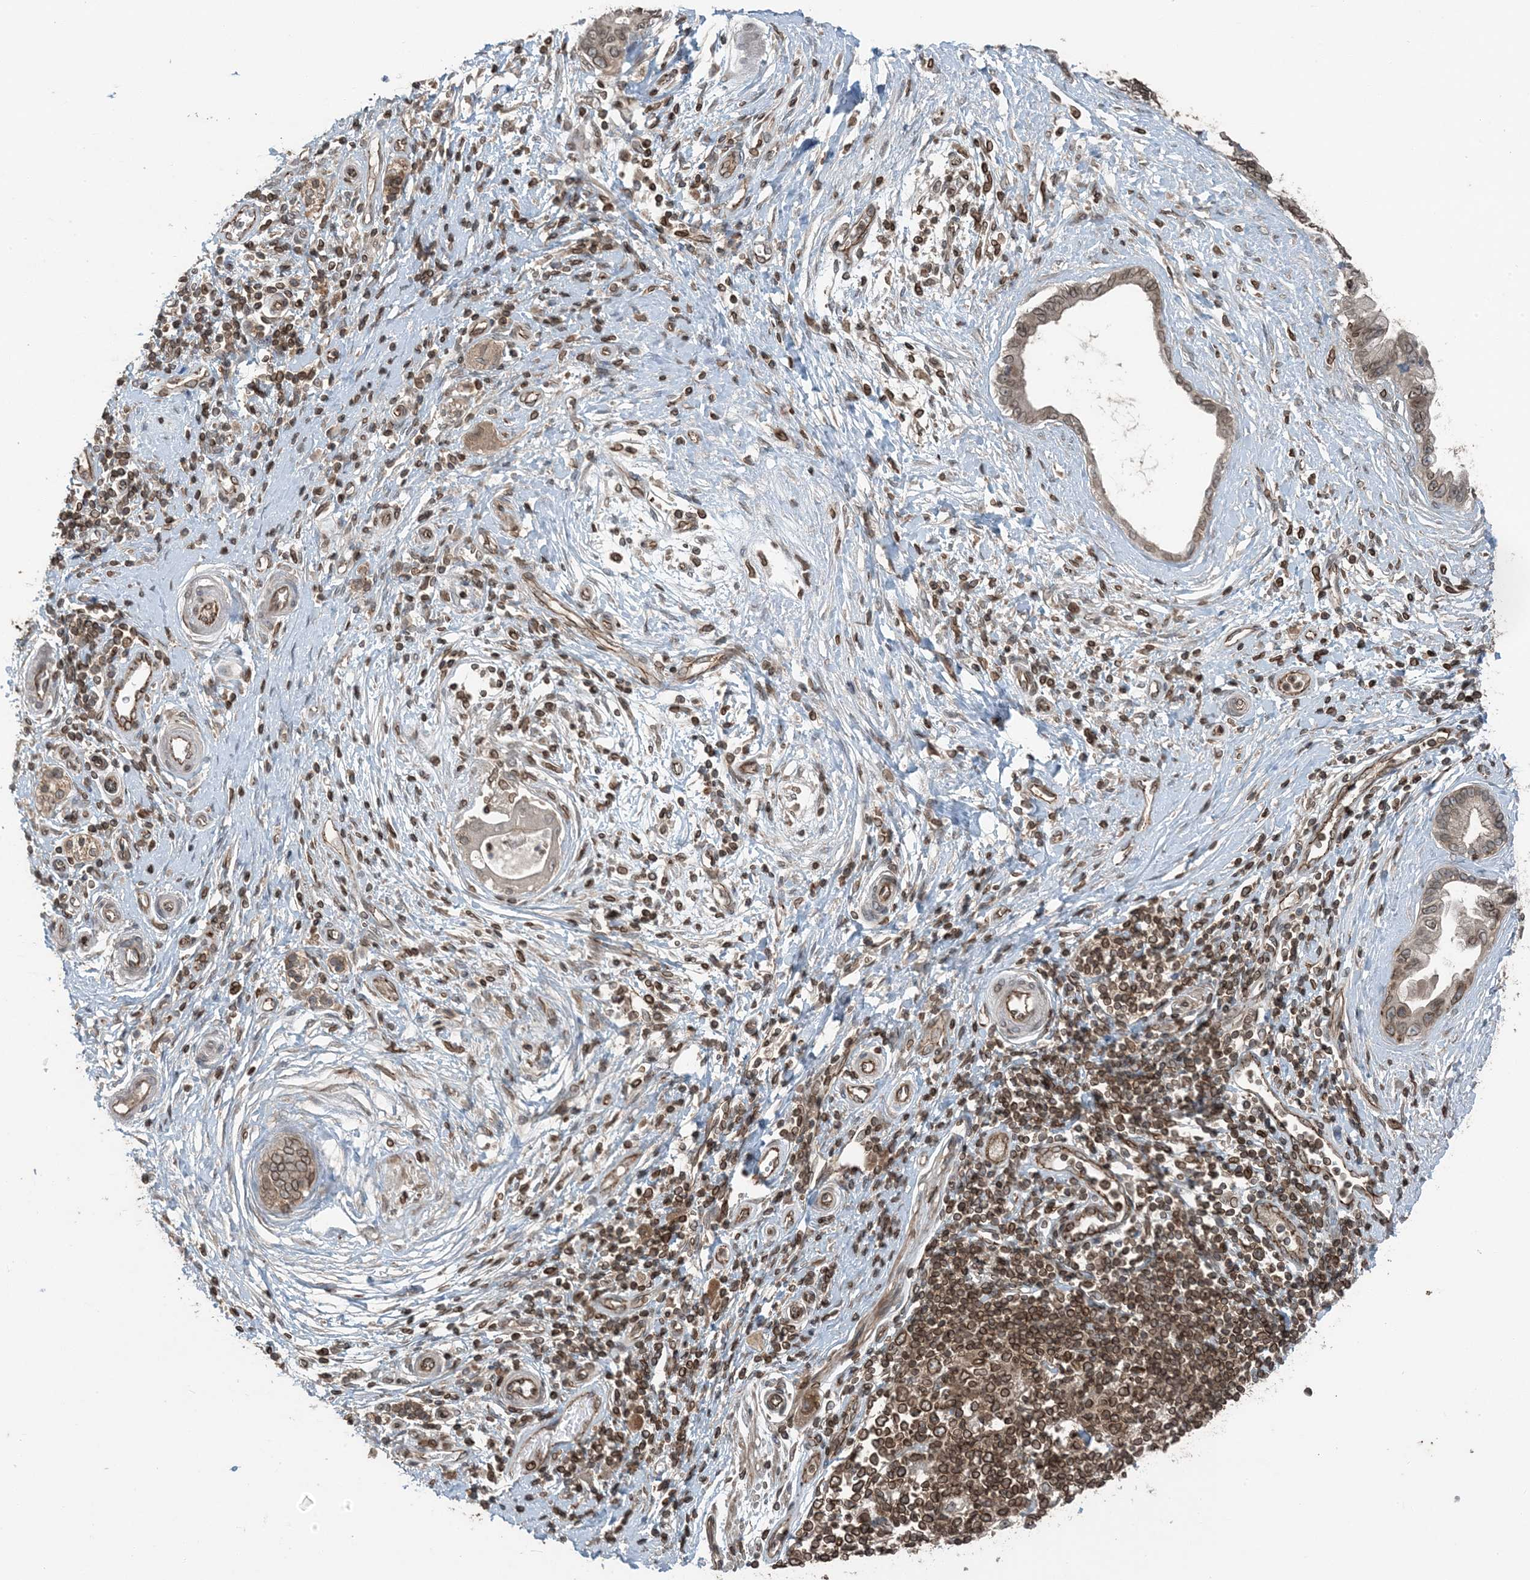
{"staining": {"intensity": "moderate", "quantity": ">75%", "location": "cytoplasmic/membranous,nuclear"}, "tissue": "pancreatic cancer", "cell_type": "Tumor cells", "image_type": "cancer", "snomed": [{"axis": "morphology", "description": "Adenocarcinoma, NOS"}, {"axis": "topography", "description": "Pancreas"}], "caption": "Adenocarcinoma (pancreatic) tissue reveals moderate cytoplasmic/membranous and nuclear staining in about >75% of tumor cells", "gene": "ZFAND2B", "patient": {"sex": "female", "age": 72}}